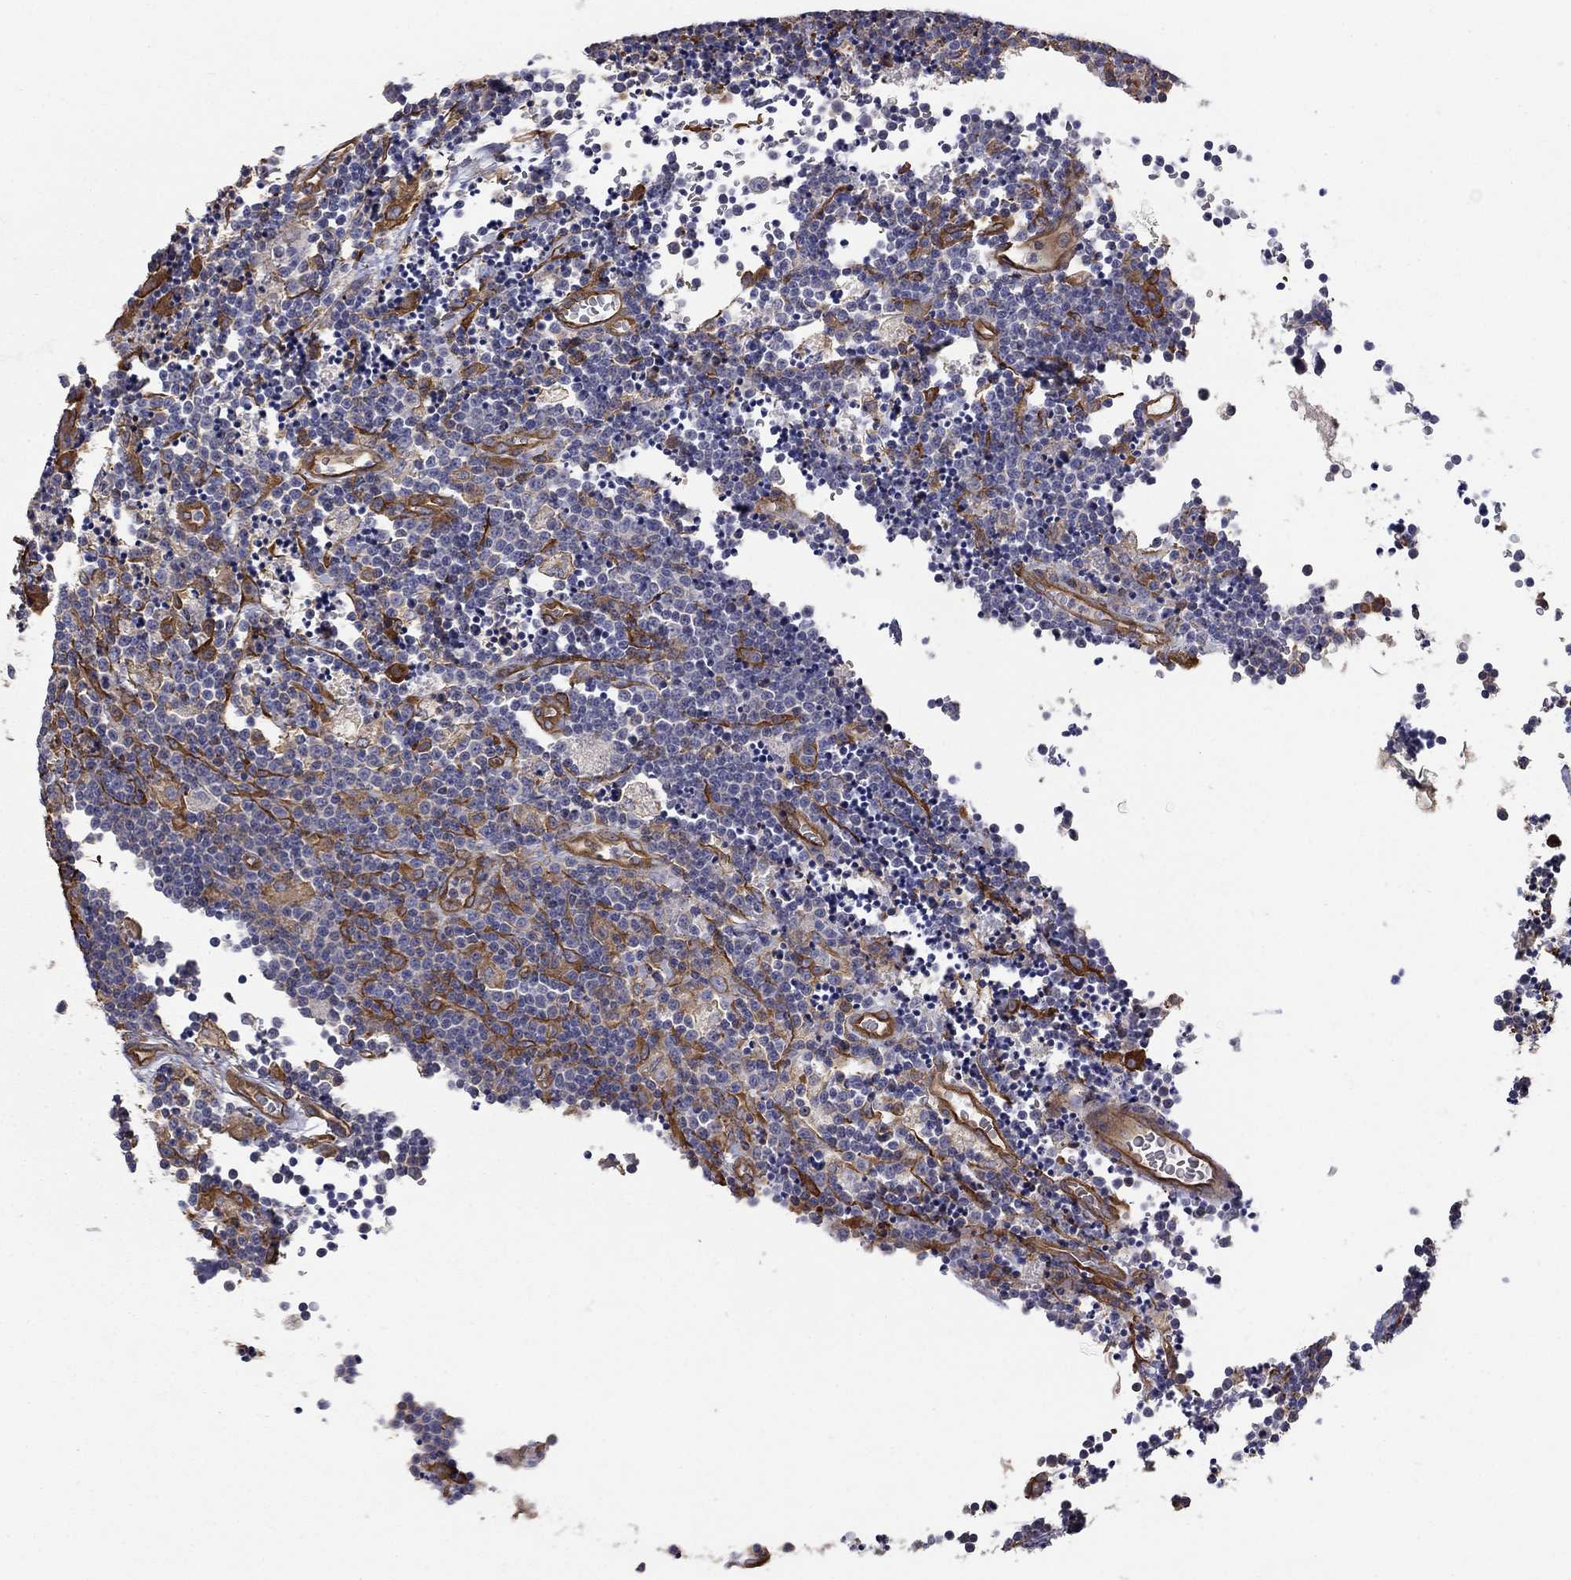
{"staining": {"intensity": "moderate", "quantity": "25%-75%", "location": "cytoplasmic/membranous"}, "tissue": "lymphoma", "cell_type": "Tumor cells", "image_type": "cancer", "snomed": [{"axis": "morphology", "description": "Malignant lymphoma, non-Hodgkin's type, Low grade"}, {"axis": "topography", "description": "Brain"}], "caption": "Brown immunohistochemical staining in human low-grade malignant lymphoma, non-Hodgkin's type exhibits moderate cytoplasmic/membranous staining in approximately 25%-75% of tumor cells.", "gene": "DPYSL2", "patient": {"sex": "female", "age": 66}}